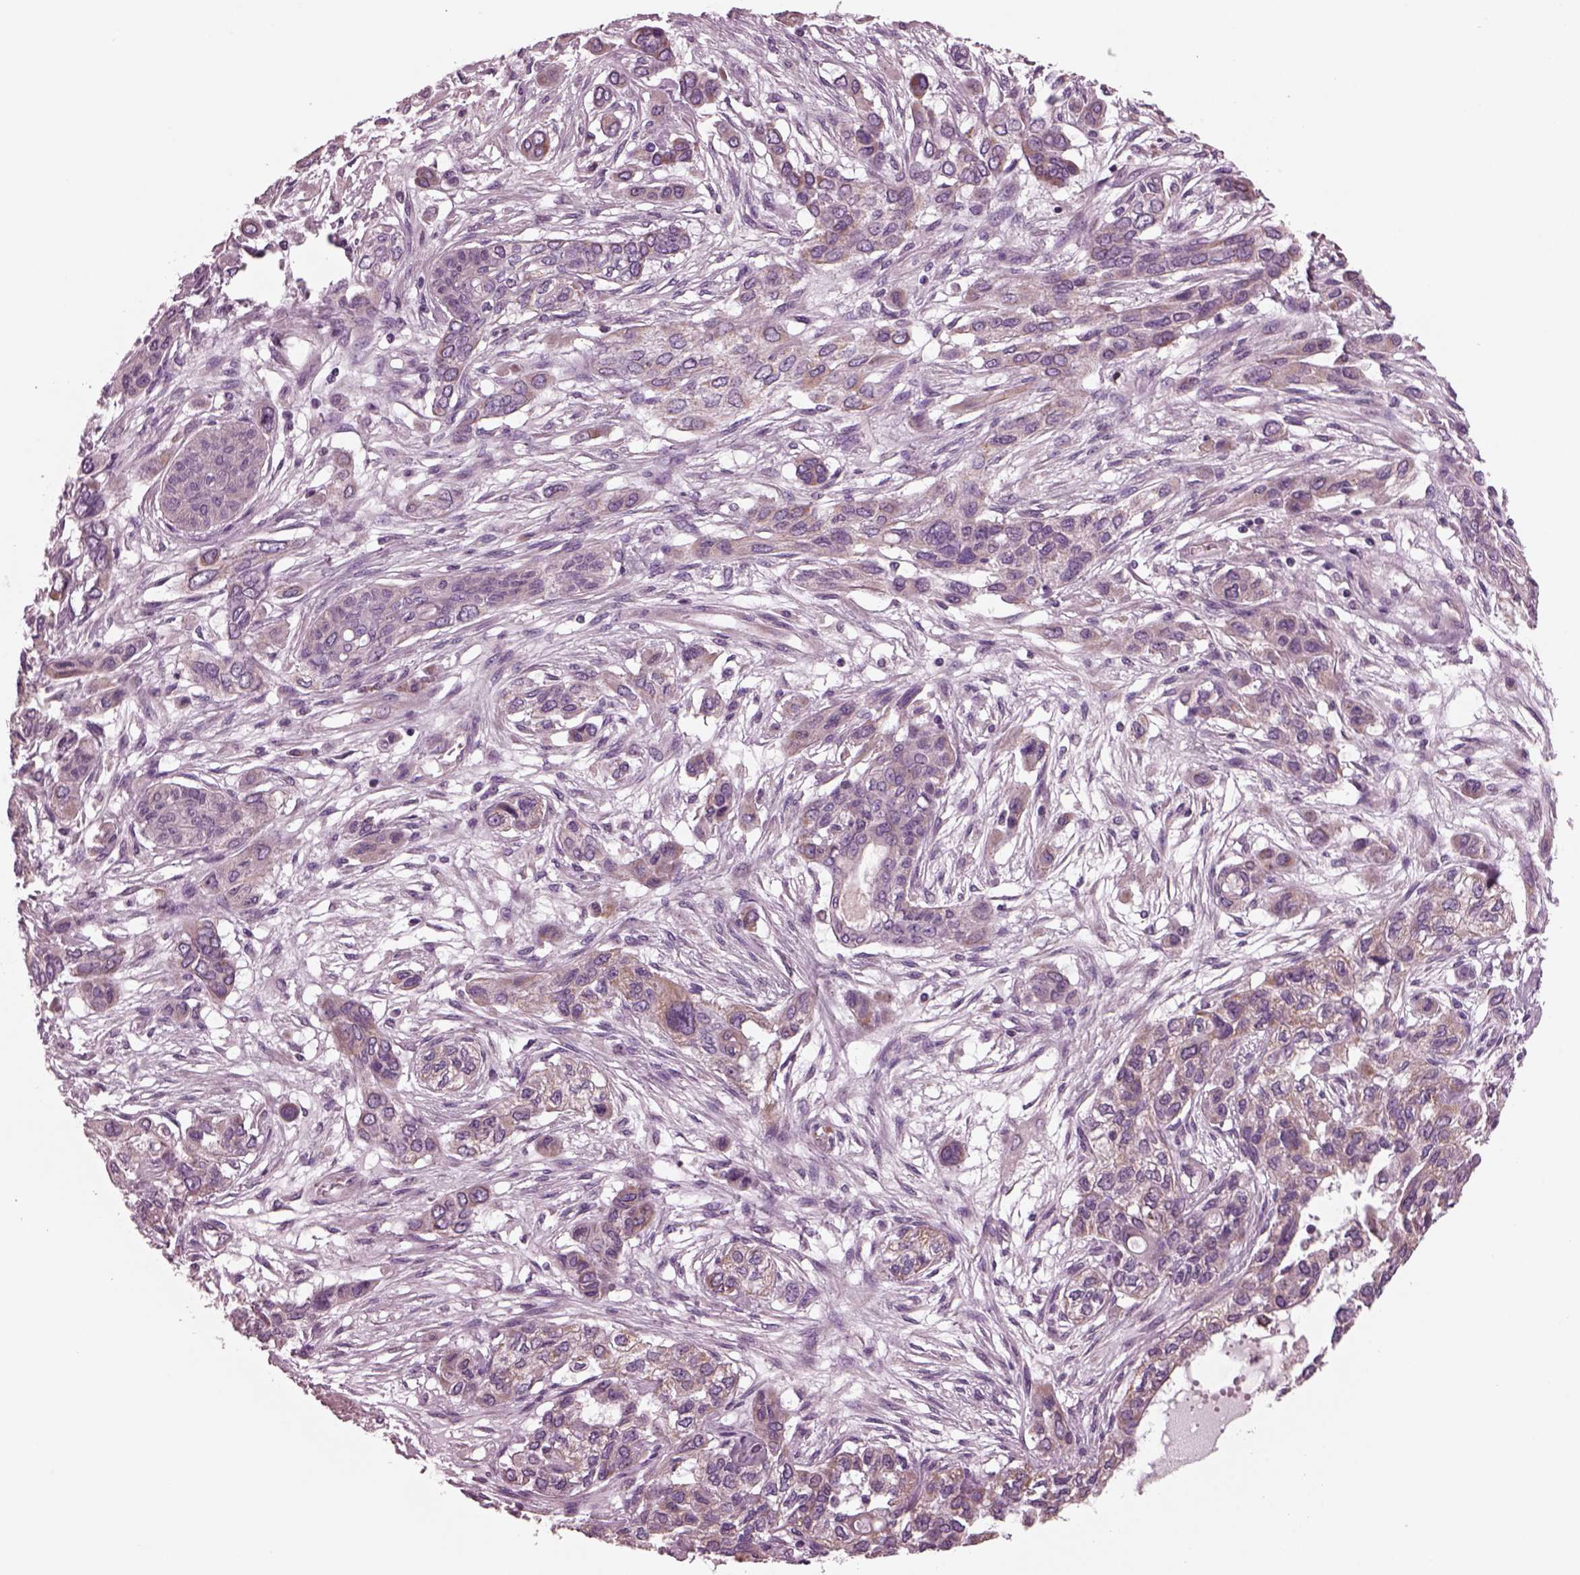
{"staining": {"intensity": "moderate", "quantity": "<25%", "location": "cytoplasmic/membranous"}, "tissue": "lung cancer", "cell_type": "Tumor cells", "image_type": "cancer", "snomed": [{"axis": "morphology", "description": "Squamous cell carcinoma, NOS"}, {"axis": "topography", "description": "Lung"}], "caption": "Tumor cells show low levels of moderate cytoplasmic/membranous expression in about <25% of cells in lung squamous cell carcinoma.", "gene": "AP4M1", "patient": {"sex": "female", "age": 70}}